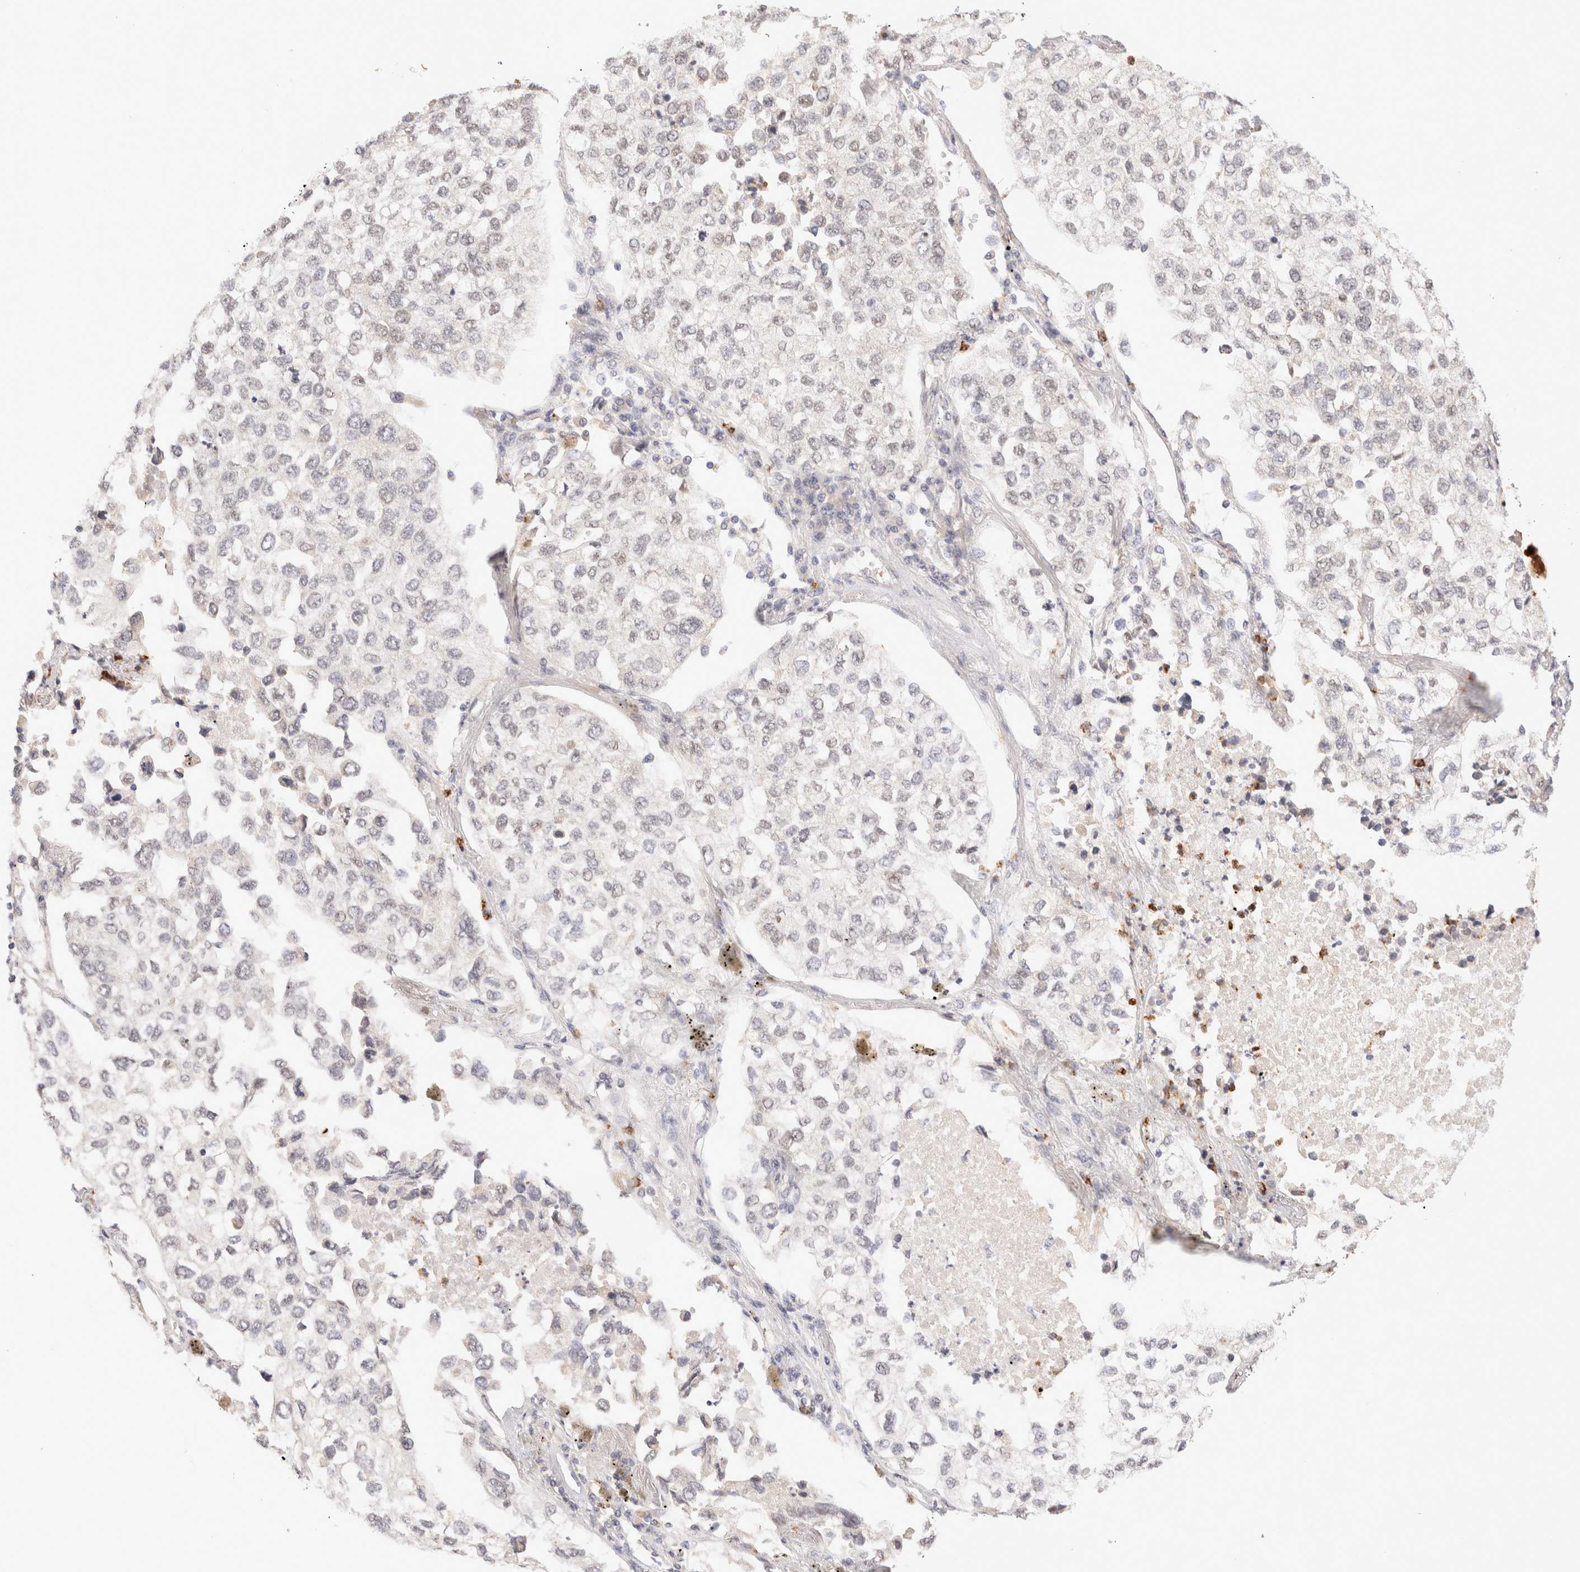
{"staining": {"intensity": "weak", "quantity": "<25%", "location": "nuclear"}, "tissue": "lung cancer", "cell_type": "Tumor cells", "image_type": "cancer", "snomed": [{"axis": "morphology", "description": "Adenocarcinoma, NOS"}, {"axis": "topography", "description": "Lung"}], "caption": "The histopathology image demonstrates no significant positivity in tumor cells of adenocarcinoma (lung).", "gene": "BRPF3", "patient": {"sex": "male", "age": 63}}